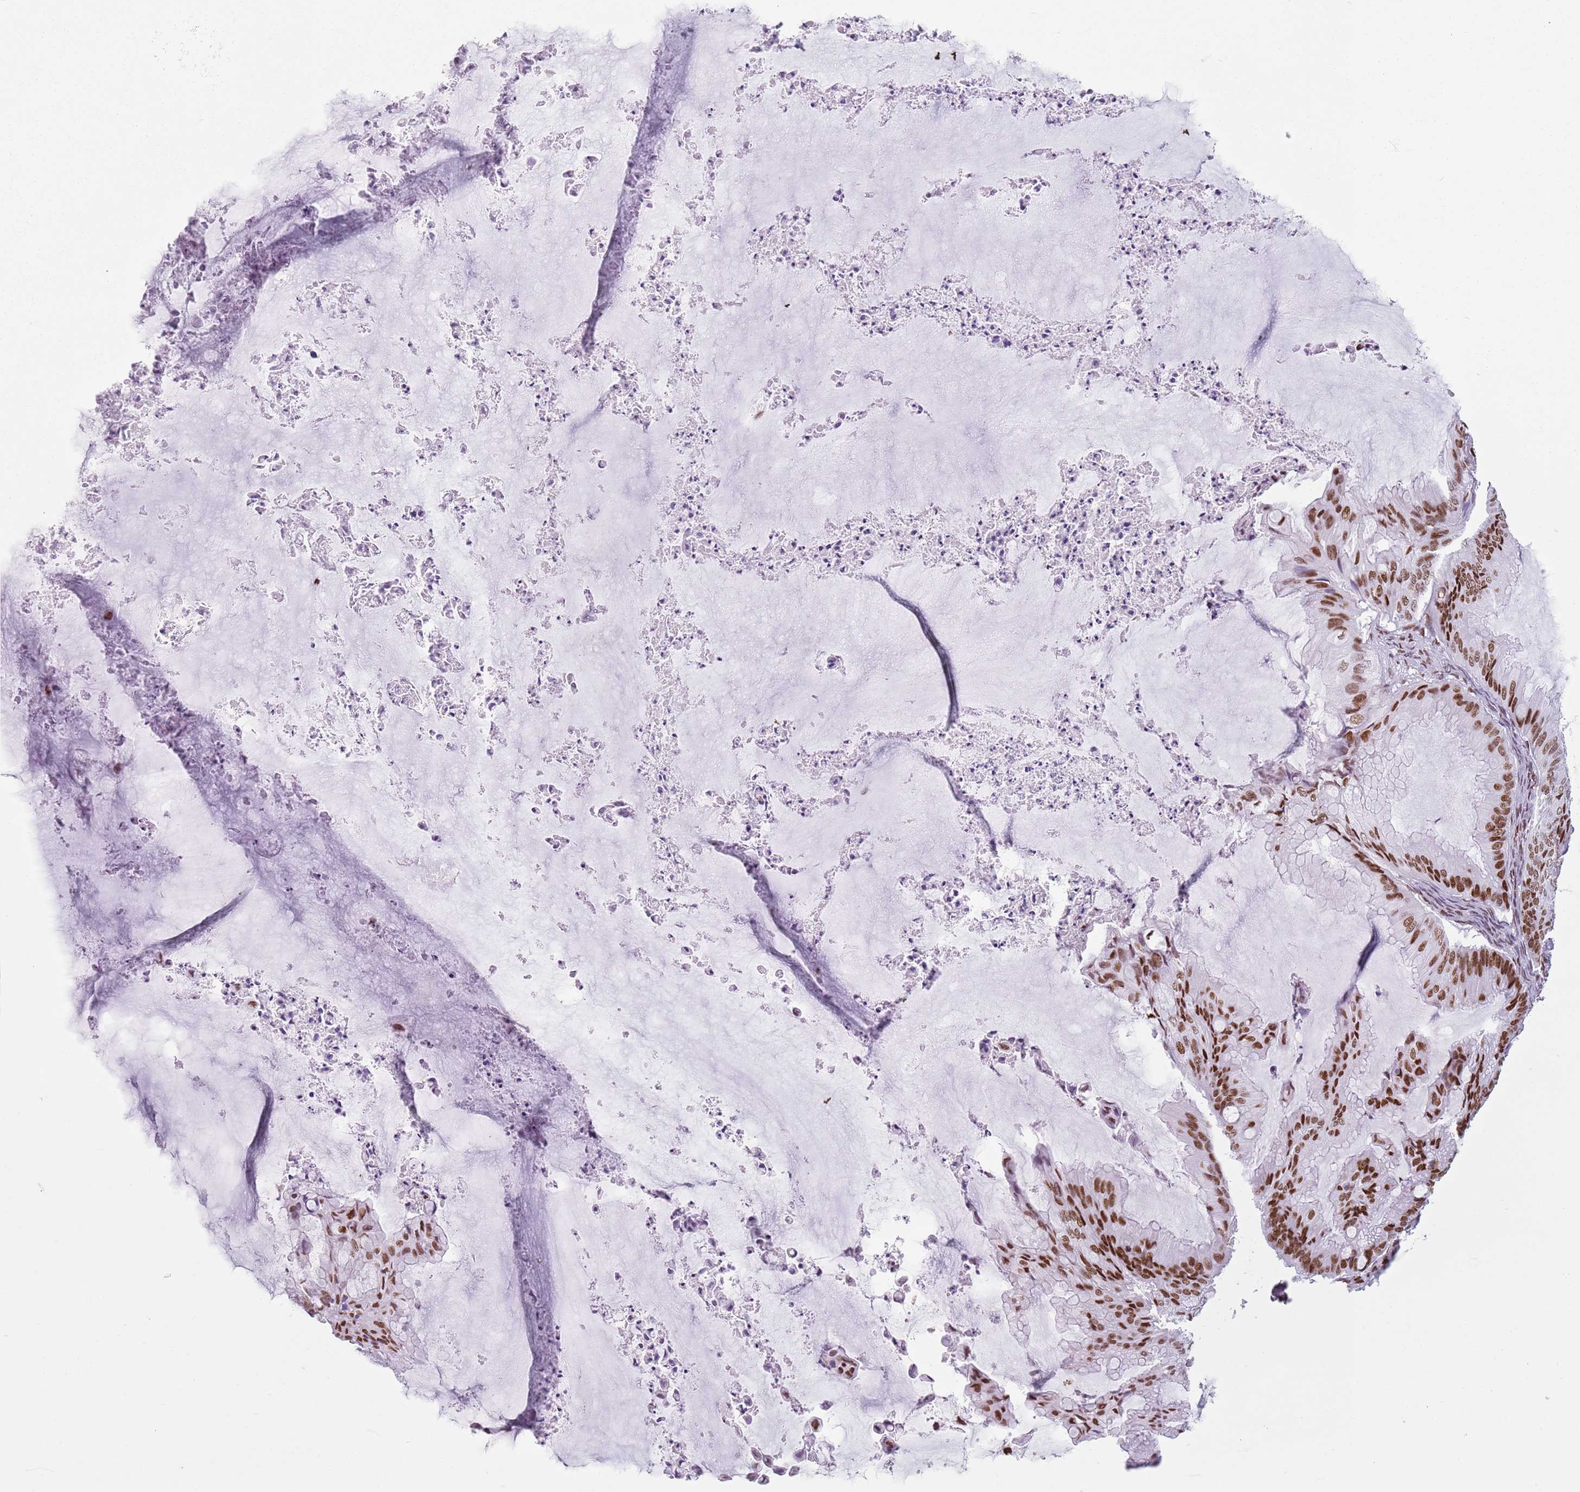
{"staining": {"intensity": "moderate", "quantity": ">75%", "location": "nuclear"}, "tissue": "ovarian cancer", "cell_type": "Tumor cells", "image_type": "cancer", "snomed": [{"axis": "morphology", "description": "Cystadenocarcinoma, mucinous, NOS"}, {"axis": "topography", "description": "Ovary"}], "caption": "Immunohistochemical staining of mucinous cystadenocarcinoma (ovarian) shows medium levels of moderate nuclear protein positivity in approximately >75% of tumor cells.", "gene": "FAM104B", "patient": {"sex": "female", "age": 71}}